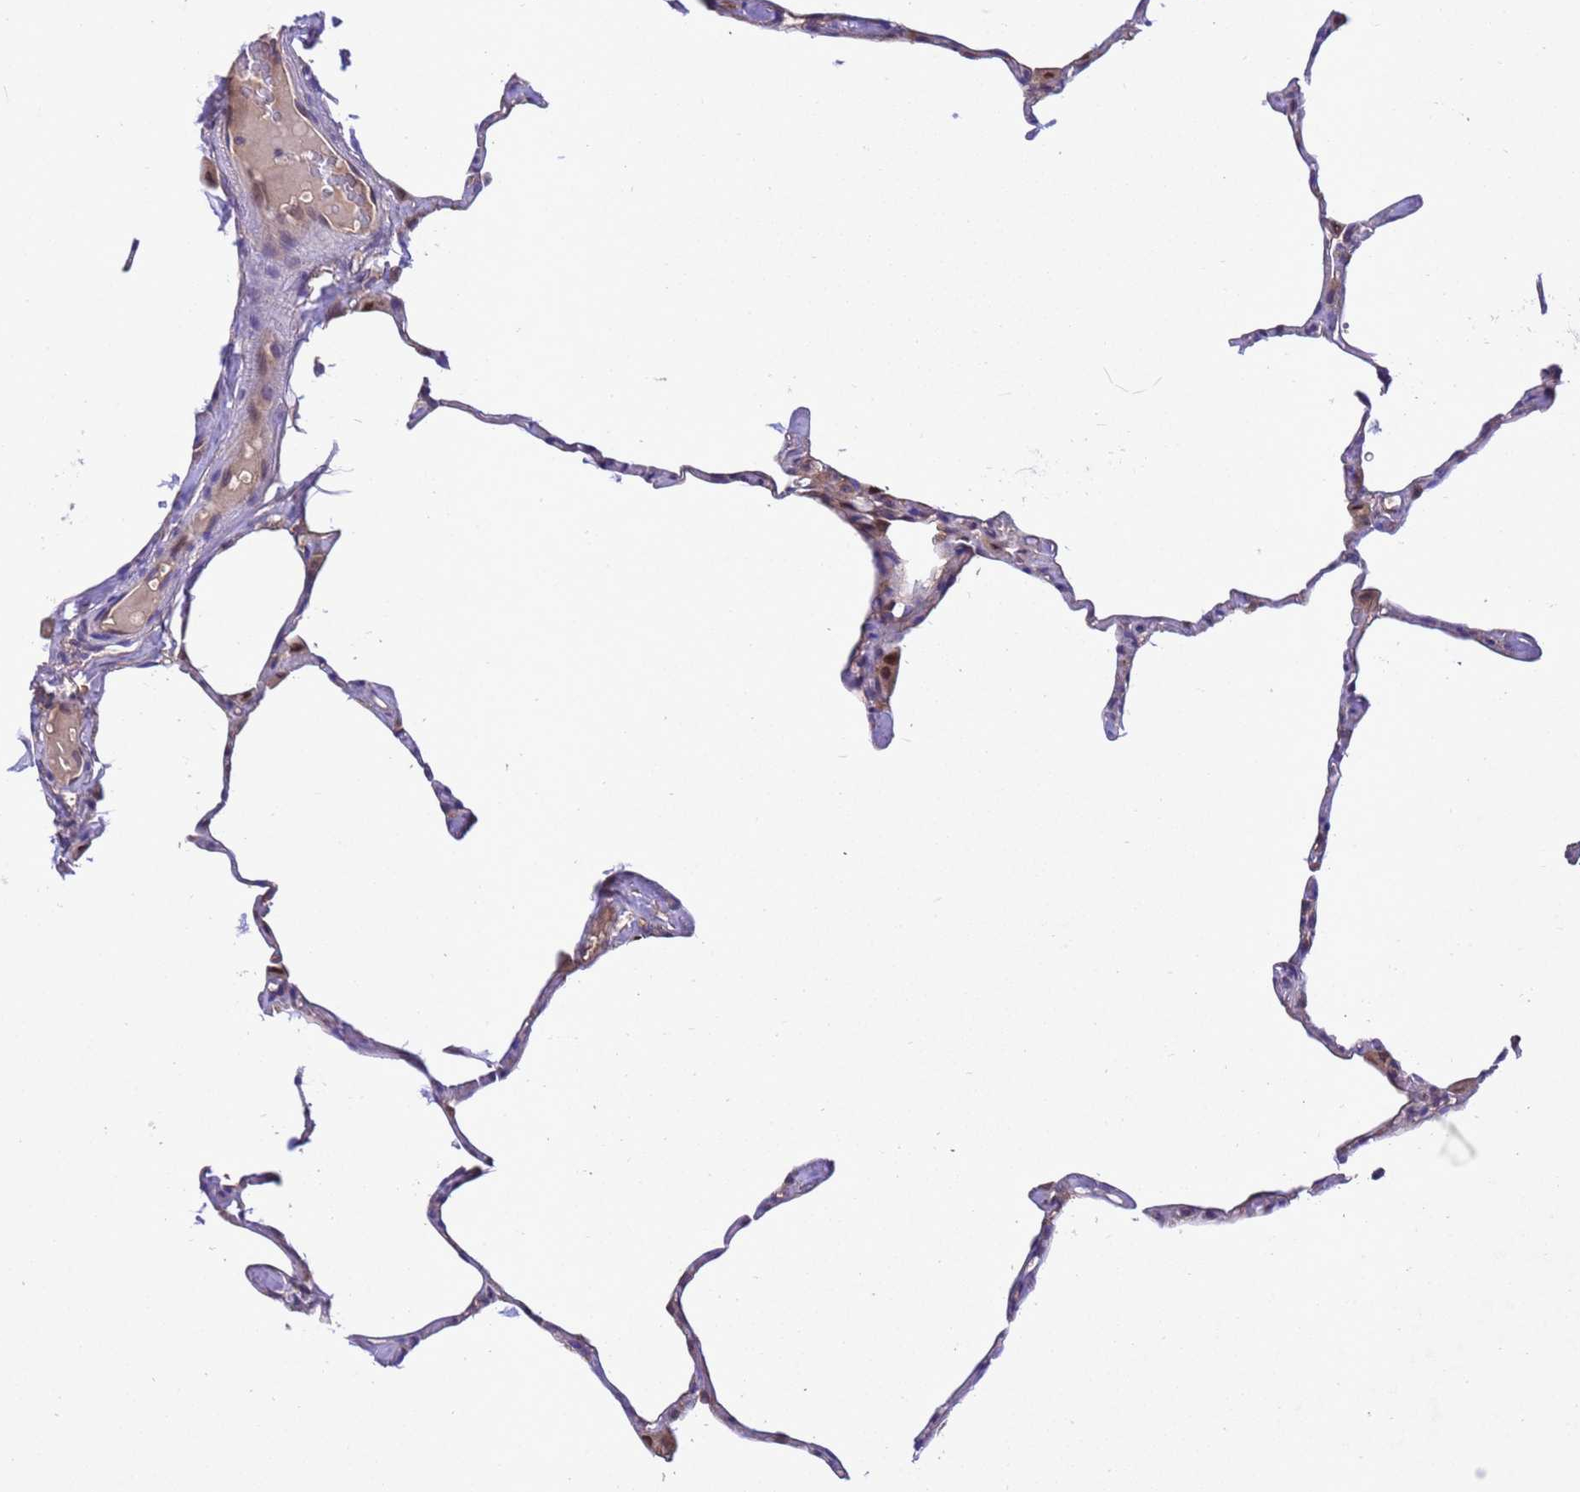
{"staining": {"intensity": "negative", "quantity": "none", "location": "none"}, "tissue": "lung", "cell_type": "Alveolar cells", "image_type": "normal", "snomed": [{"axis": "morphology", "description": "Normal tissue, NOS"}, {"axis": "topography", "description": "Lung"}], "caption": "Immunohistochemical staining of normal human lung reveals no significant positivity in alveolar cells. The staining was performed using DAB (3,3'-diaminobenzidine) to visualize the protein expression in brown, while the nuclei were stained in blue with hematoxylin (Magnification: 20x).", "gene": "RABEP2", "patient": {"sex": "male", "age": 65}}